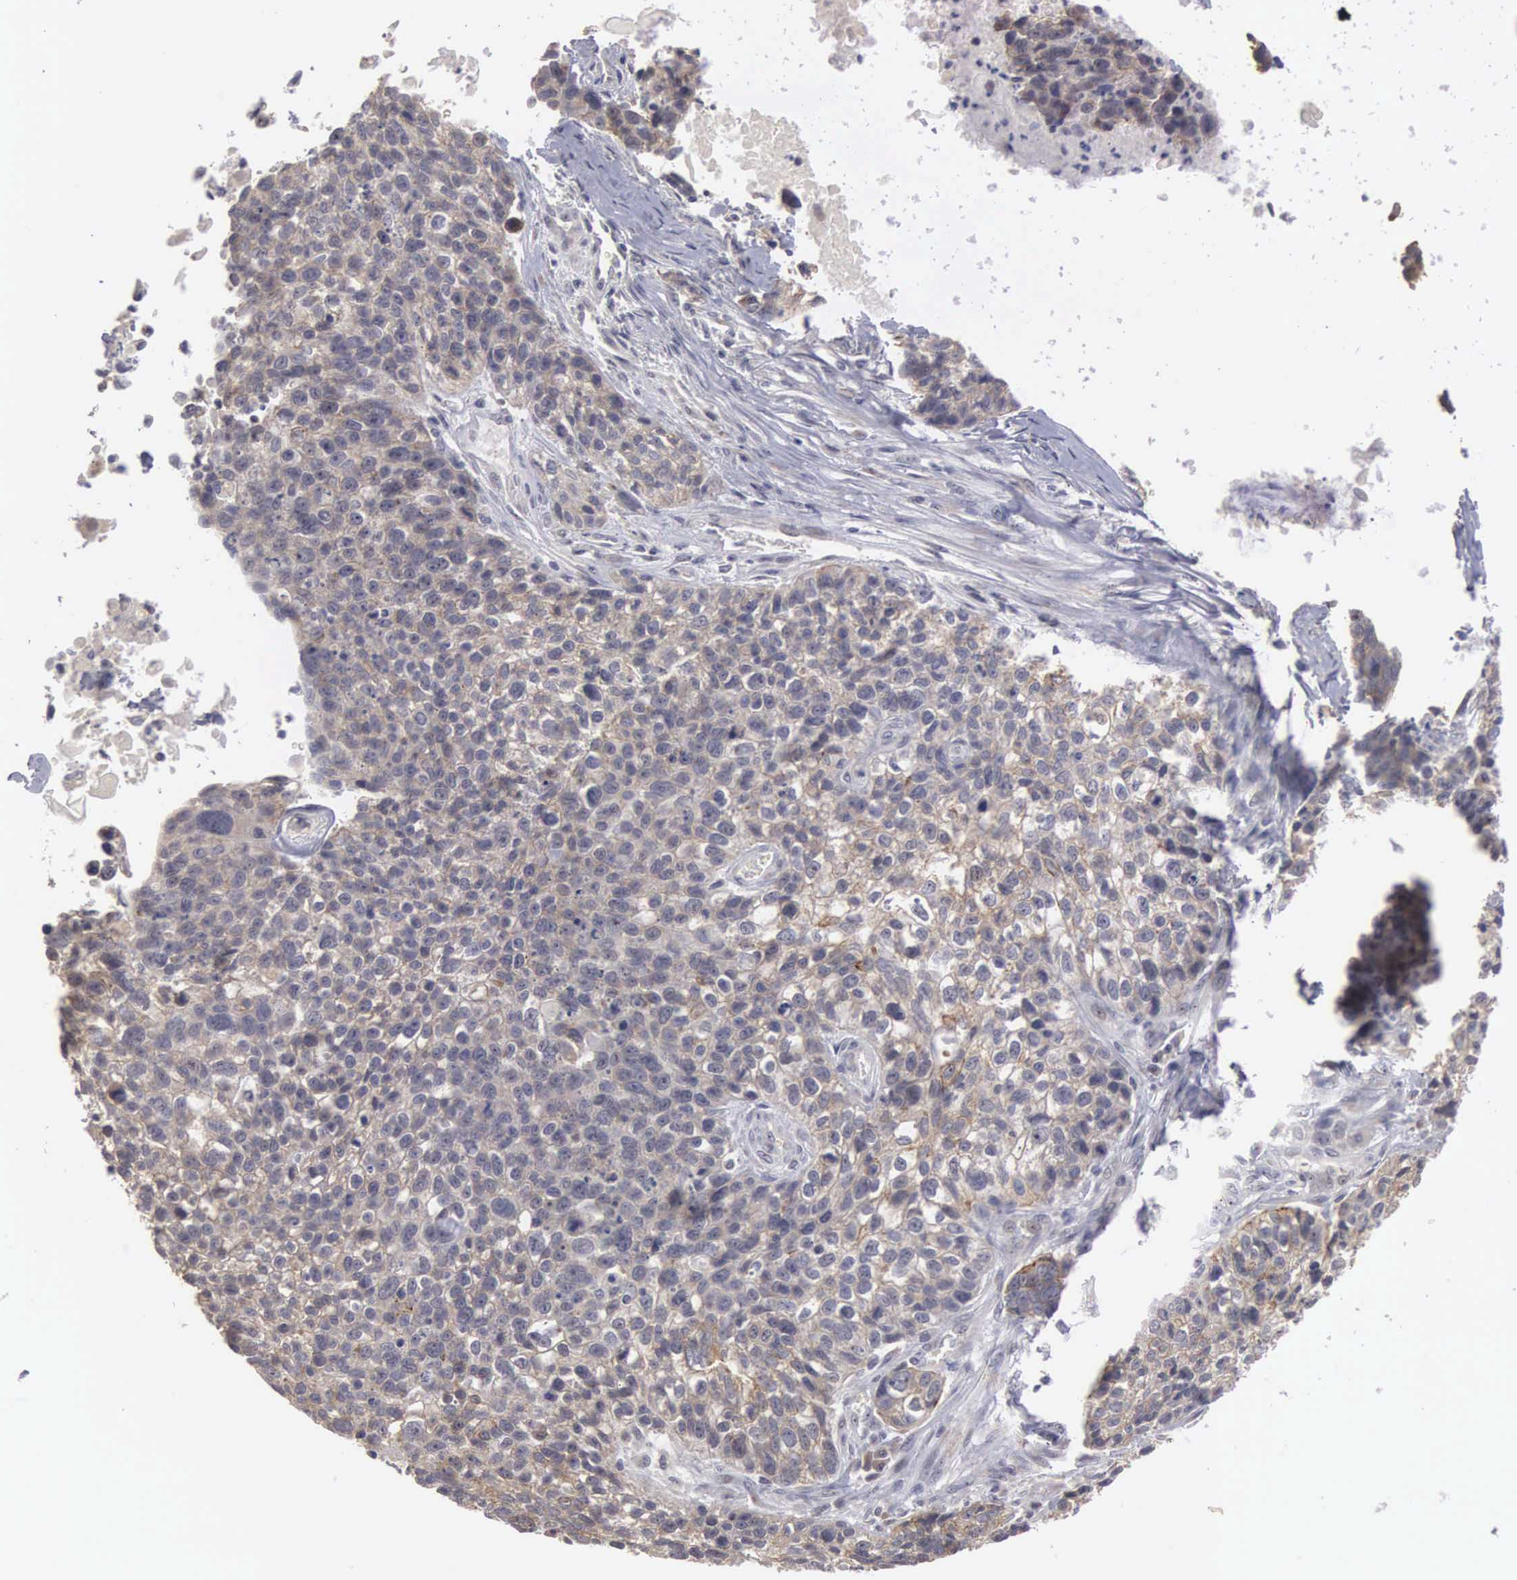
{"staining": {"intensity": "weak", "quantity": "25%-75%", "location": "cytoplasmic/membranous"}, "tissue": "lung cancer", "cell_type": "Tumor cells", "image_type": "cancer", "snomed": [{"axis": "morphology", "description": "Squamous cell carcinoma, NOS"}, {"axis": "topography", "description": "Lymph node"}, {"axis": "topography", "description": "Lung"}], "caption": "Immunohistochemistry of human lung cancer (squamous cell carcinoma) shows low levels of weak cytoplasmic/membranous staining in about 25%-75% of tumor cells.", "gene": "AMN", "patient": {"sex": "male", "age": 74}}